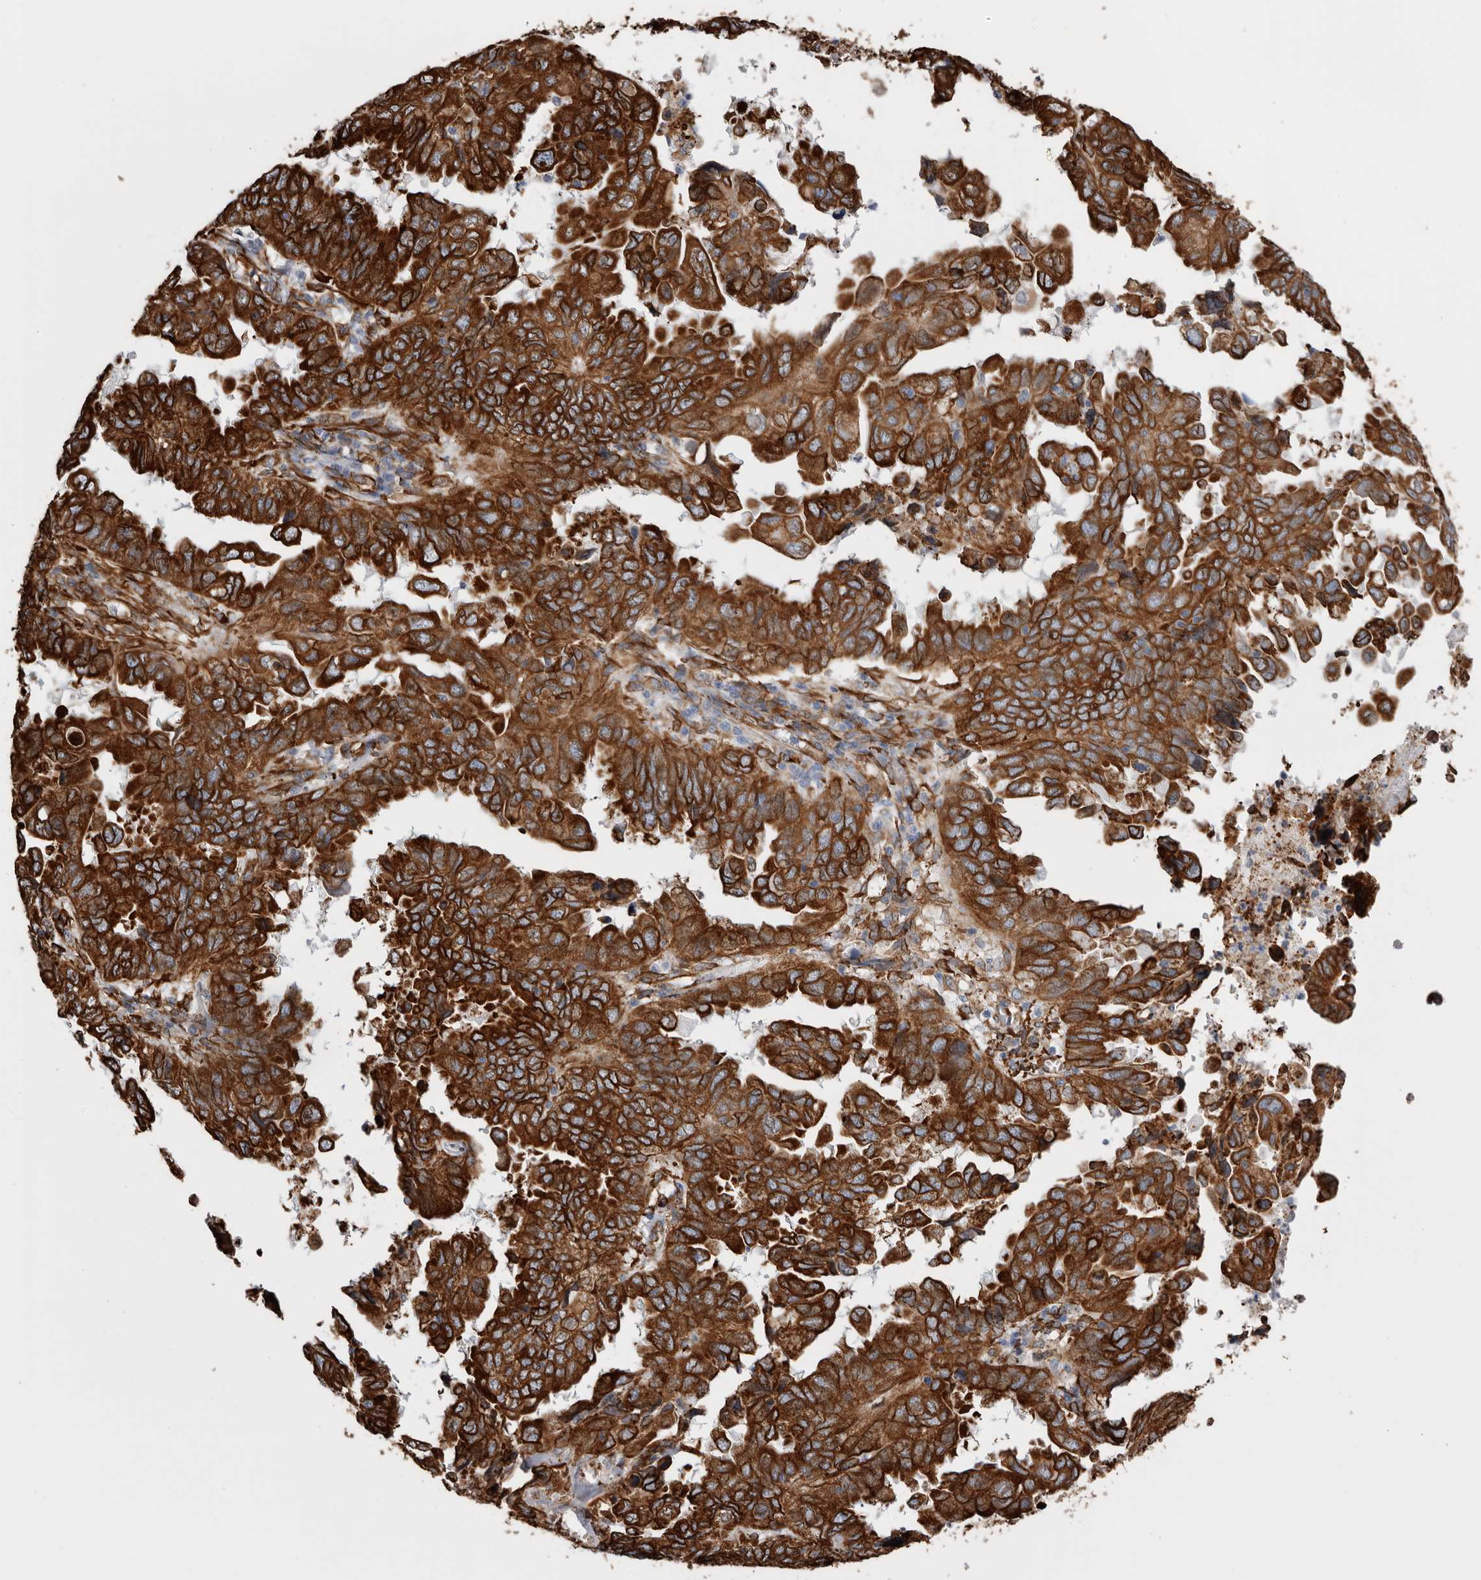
{"staining": {"intensity": "strong", "quantity": ">75%", "location": "cytoplasmic/membranous"}, "tissue": "endometrial cancer", "cell_type": "Tumor cells", "image_type": "cancer", "snomed": [{"axis": "morphology", "description": "Adenocarcinoma, NOS"}, {"axis": "topography", "description": "Uterus"}], "caption": "A photomicrograph of endometrial cancer (adenocarcinoma) stained for a protein reveals strong cytoplasmic/membranous brown staining in tumor cells.", "gene": "SEMA3E", "patient": {"sex": "female", "age": 77}}